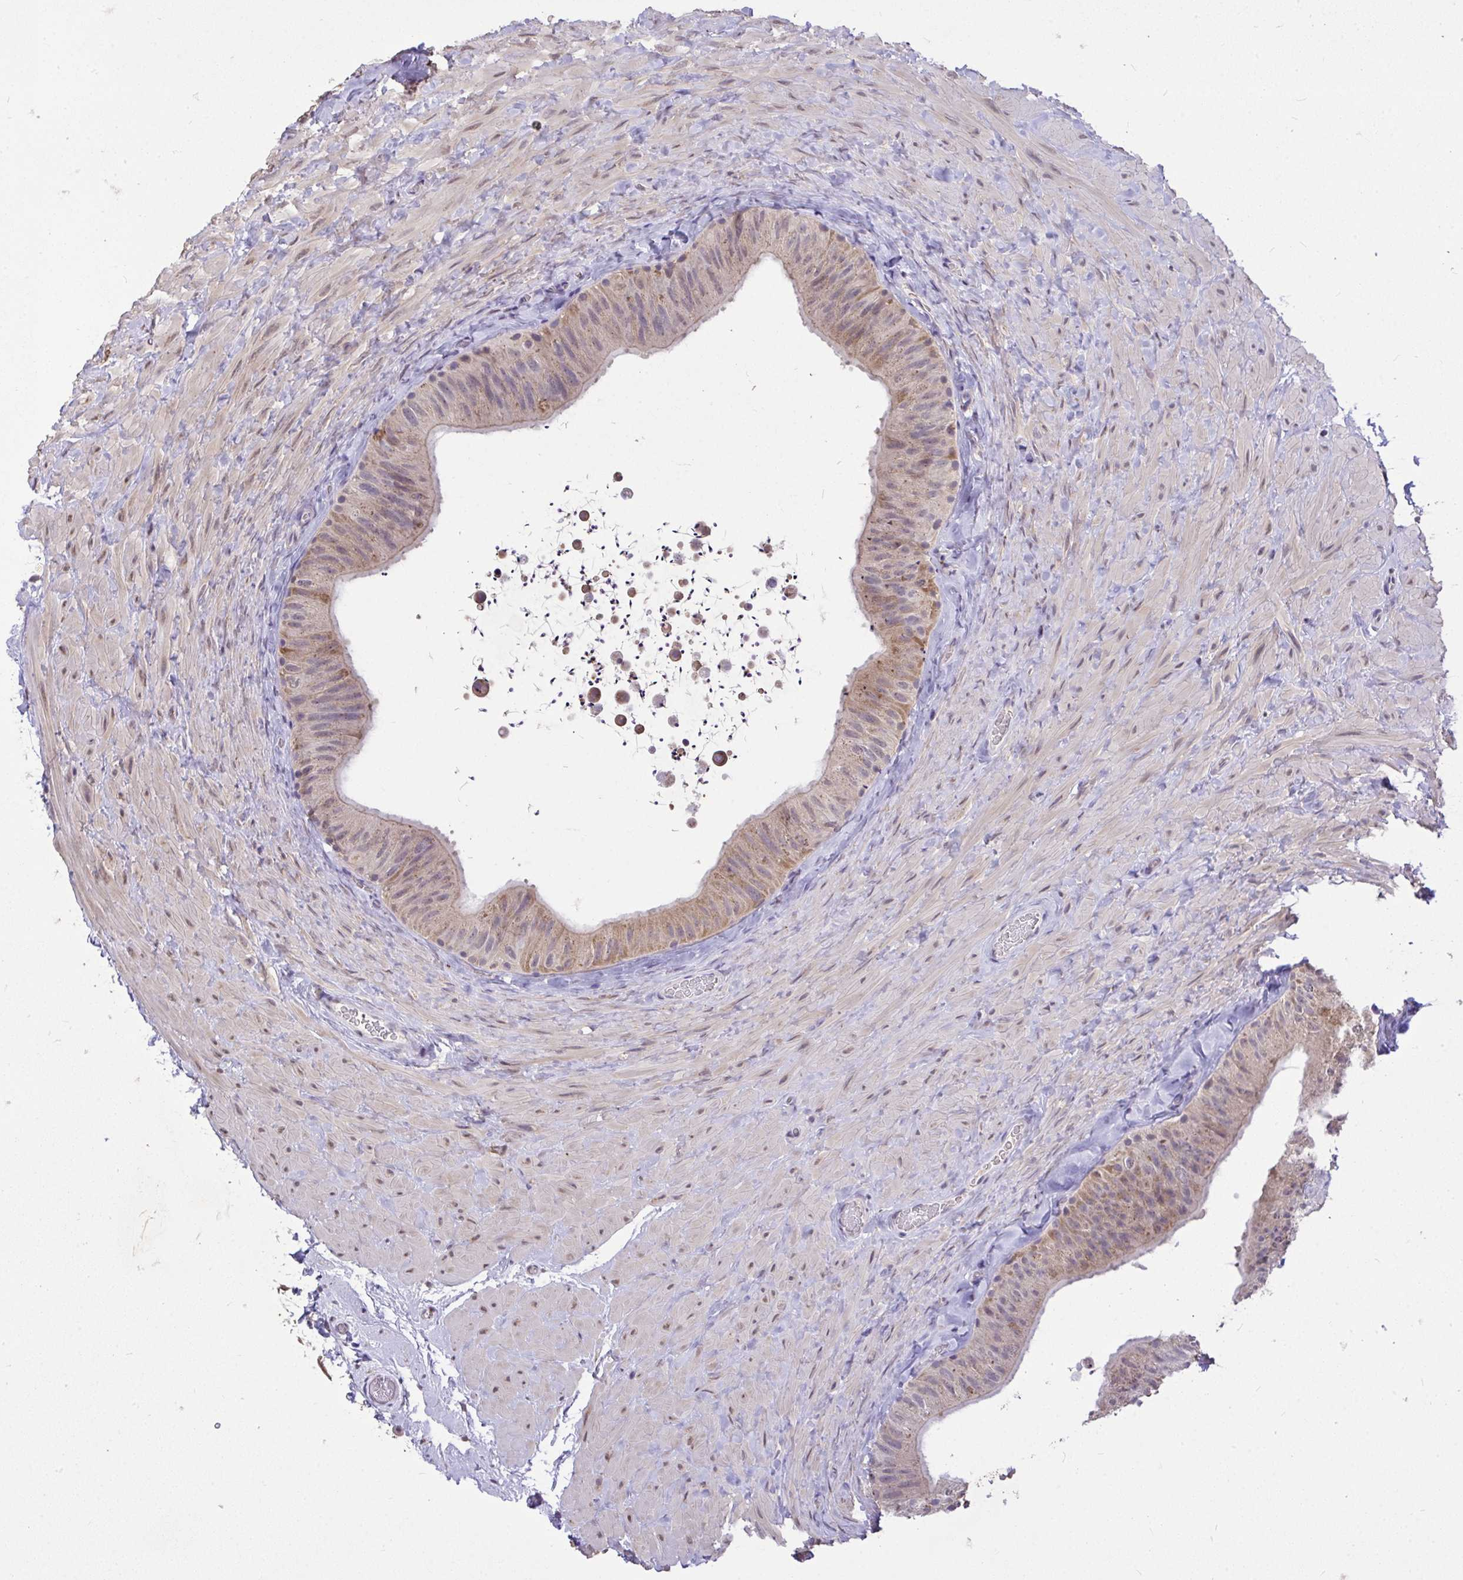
{"staining": {"intensity": "moderate", "quantity": ">75%", "location": "cytoplasmic/membranous"}, "tissue": "epididymis", "cell_type": "Glandular cells", "image_type": "normal", "snomed": [{"axis": "morphology", "description": "Normal tissue, NOS"}, {"axis": "topography", "description": "Epididymis, spermatic cord, NOS"}, {"axis": "topography", "description": "Epididymis"}], "caption": "This image exhibits unremarkable epididymis stained with immunohistochemistry (IHC) to label a protein in brown. The cytoplasmic/membranous of glandular cells show moderate positivity for the protein. Nuclei are counter-stained blue.", "gene": "MPC2", "patient": {"sex": "male", "age": 31}}